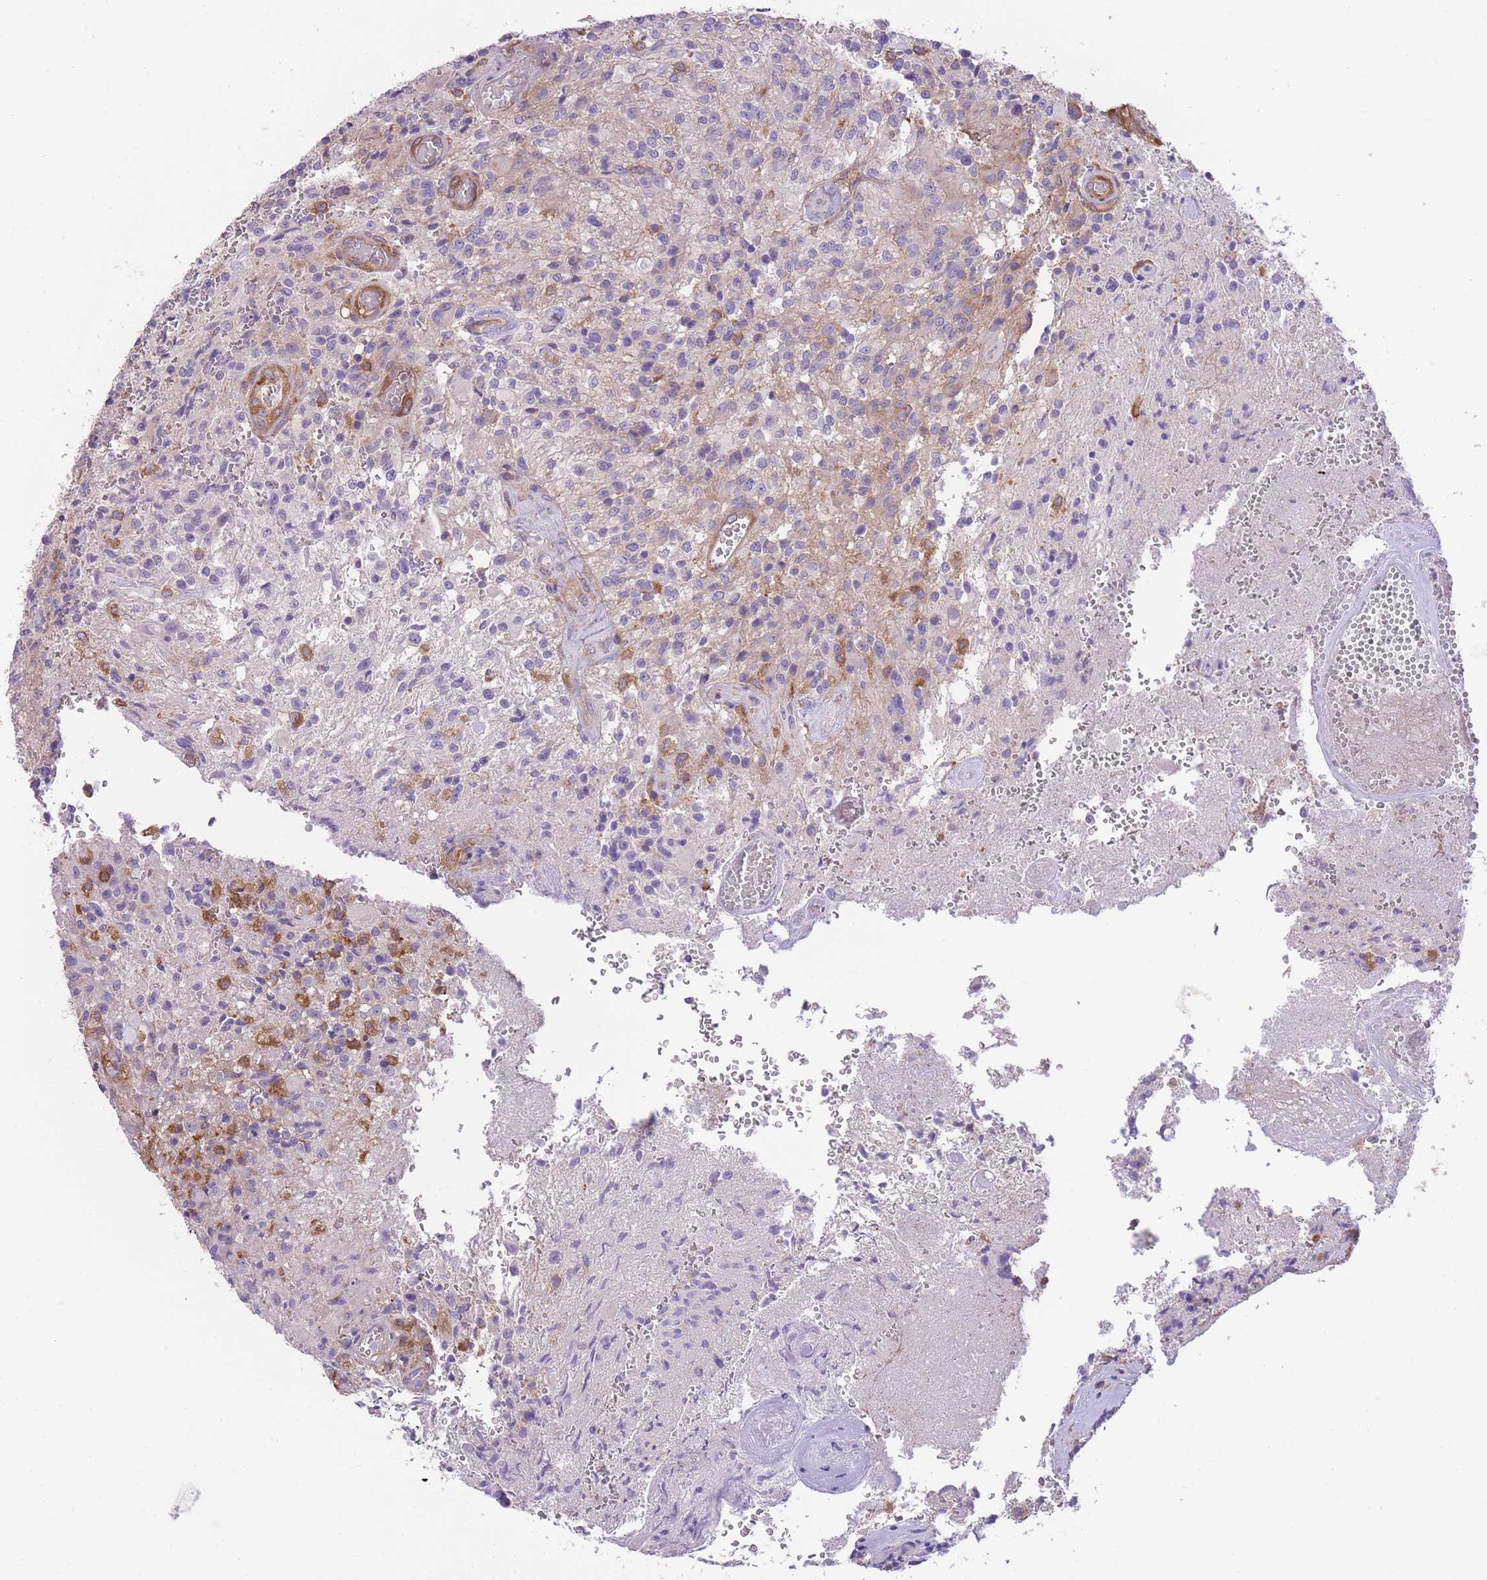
{"staining": {"intensity": "negative", "quantity": "none", "location": "none"}, "tissue": "glioma", "cell_type": "Tumor cells", "image_type": "cancer", "snomed": [{"axis": "morphology", "description": "Normal tissue, NOS"}, {"axis": "morphology", "description": "Glioma, malignant, High grade"}, {"axis": "topography", "description": "Cerebral cortex"}], "caption": "Immunohistochemistry (IHC) histopathology image of neoplastic tissue: human high-grade glioma (malignant) stained with DAB demonstrates no significant protein staining in tumor cells. Brightfield microscopy of immunohistochemistry (IHC) stained with DAB (brown) and hematoxylin (blue), captured at high magnification.", "gene": "PRKAR1A", "patient": {"sex": "male", "age": 56}}